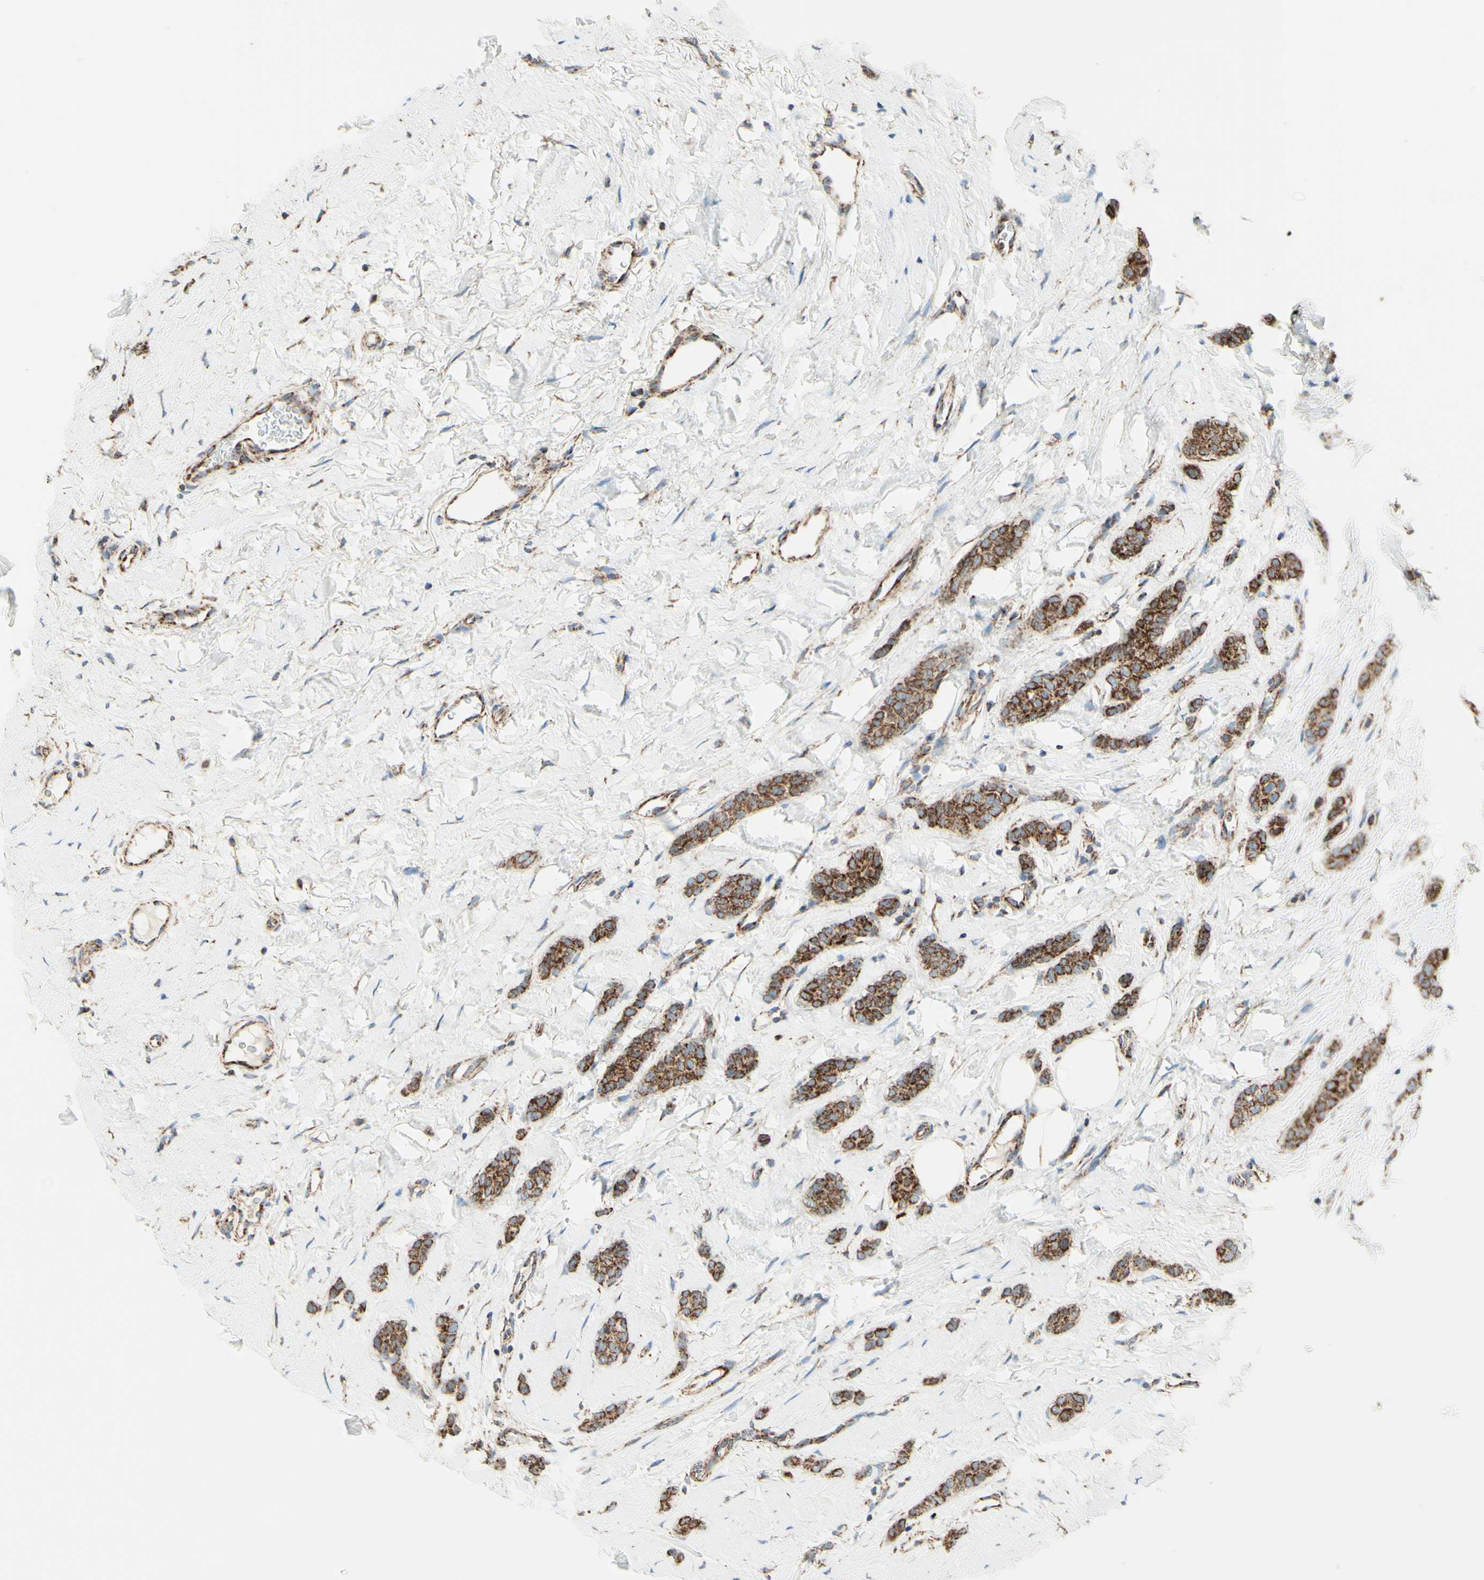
{"staining": {"intensity": "strong", "quantity": ">75%", "location": "cytoplasmic/membranous"}, "tissue": "breast cancer", "cell_type": "Tumor cells", "image_type": "cancer", "snomed": [{"axis": "morphology", "description": "Lobular carcinoma"}, {"axis": "topography", "description": "Skin"}, {"axis": "topography", "description": "Breast"}], "caption": "High-magnification brightfield microscopy of breast cancer (lobular carcinoma) stained with DAB (3,3'-diaminobenzidine) (brown) and counterstained with hematoxylin (blue). tumor cells exhibit strong cytoplasmic/membranous staining is present in approximately>75% of cells.", "gene": "ARMC10", "patient": {"sex": "female", "age": 46}}